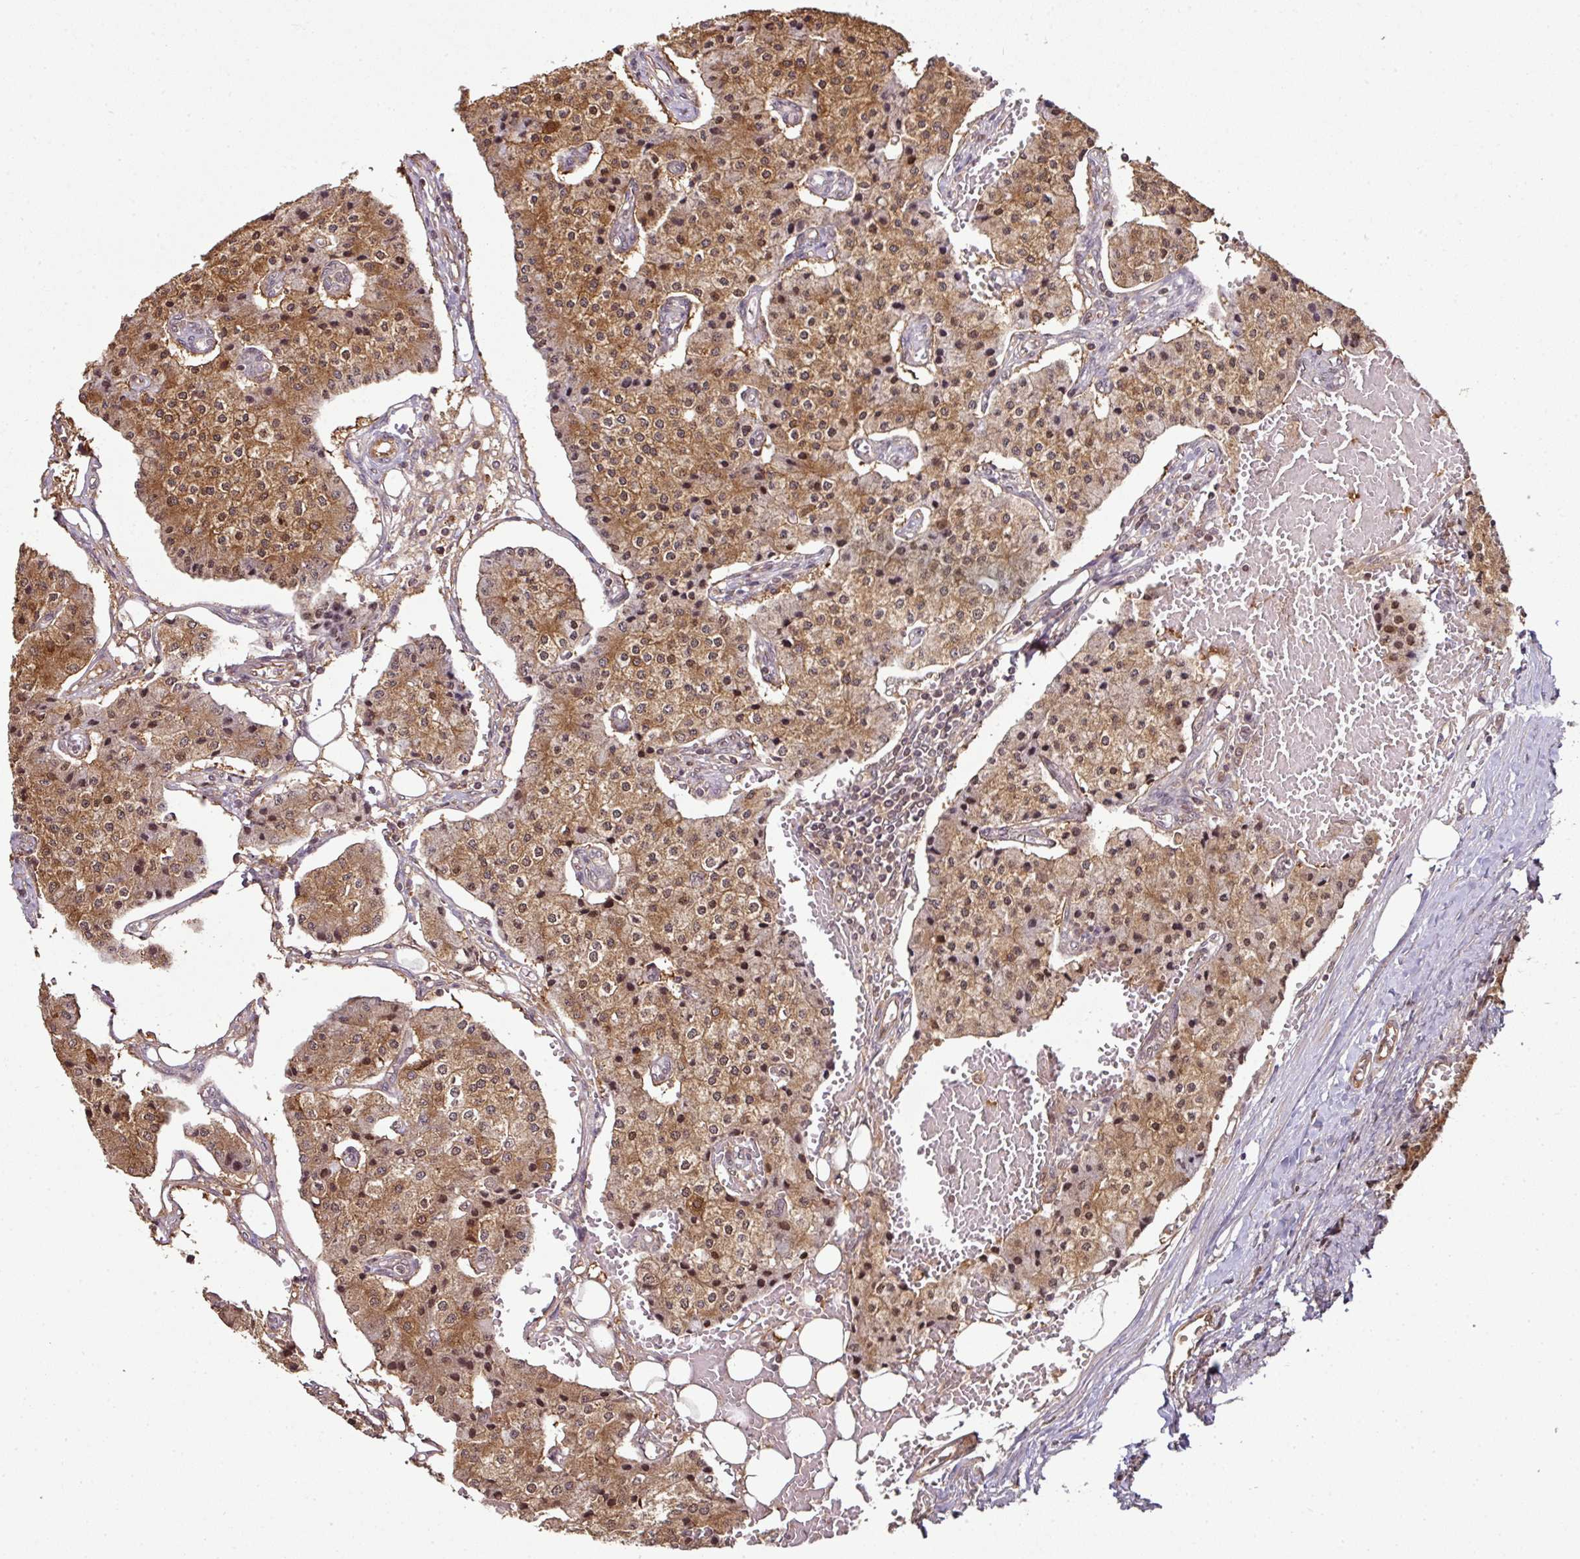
{"staining": {"intensity": "moderate", "quantity": ">75%", "location": "cytoplasmic/membranous,nuclear"}, "tissue": "carcinoid", "cell_type": "Tumor cells", "image_type": "cancer", "snomed": [{"axis": "morphology", "description": "Carcinoid, malignant, NOS"}, {"axis": "topography", "description": "Colon"}], "caption": "Immunohistochemical staining of human malignant carcinoid reveals moderate cytoplasmic/membranous and nuclear protein positivity in approximately >75% of tumor cells.", "gene": "ANKRD18A", "patient": {"sex": "female", "age": 52}}